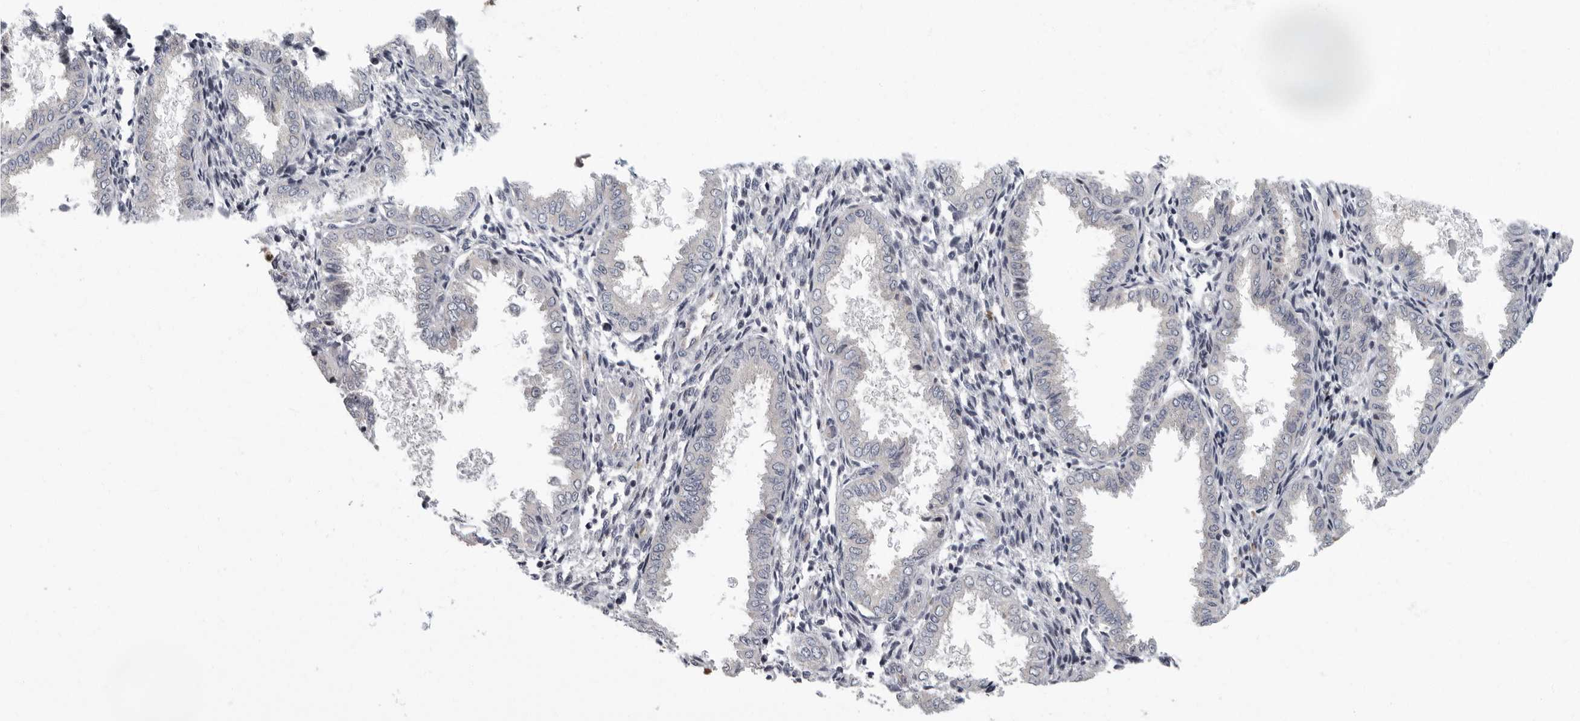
{"staining": {"intensity": "negative", "quantity": "none", "location": "none"}, "tissue": "endometrium", "cell_type": "Cells in endometrial stroma", "image_type": "normal", "snomed": [{"axis": "morphology", "description": "Normal tissue, NOS"}, {"axis": "topography", "description": "Endometrium"}], "caption": "Cells in endometrial stroma show no significant expression in benign endometrium.", "gene": "PDCD11", "patient": {"sex": "female", "age": 33}}